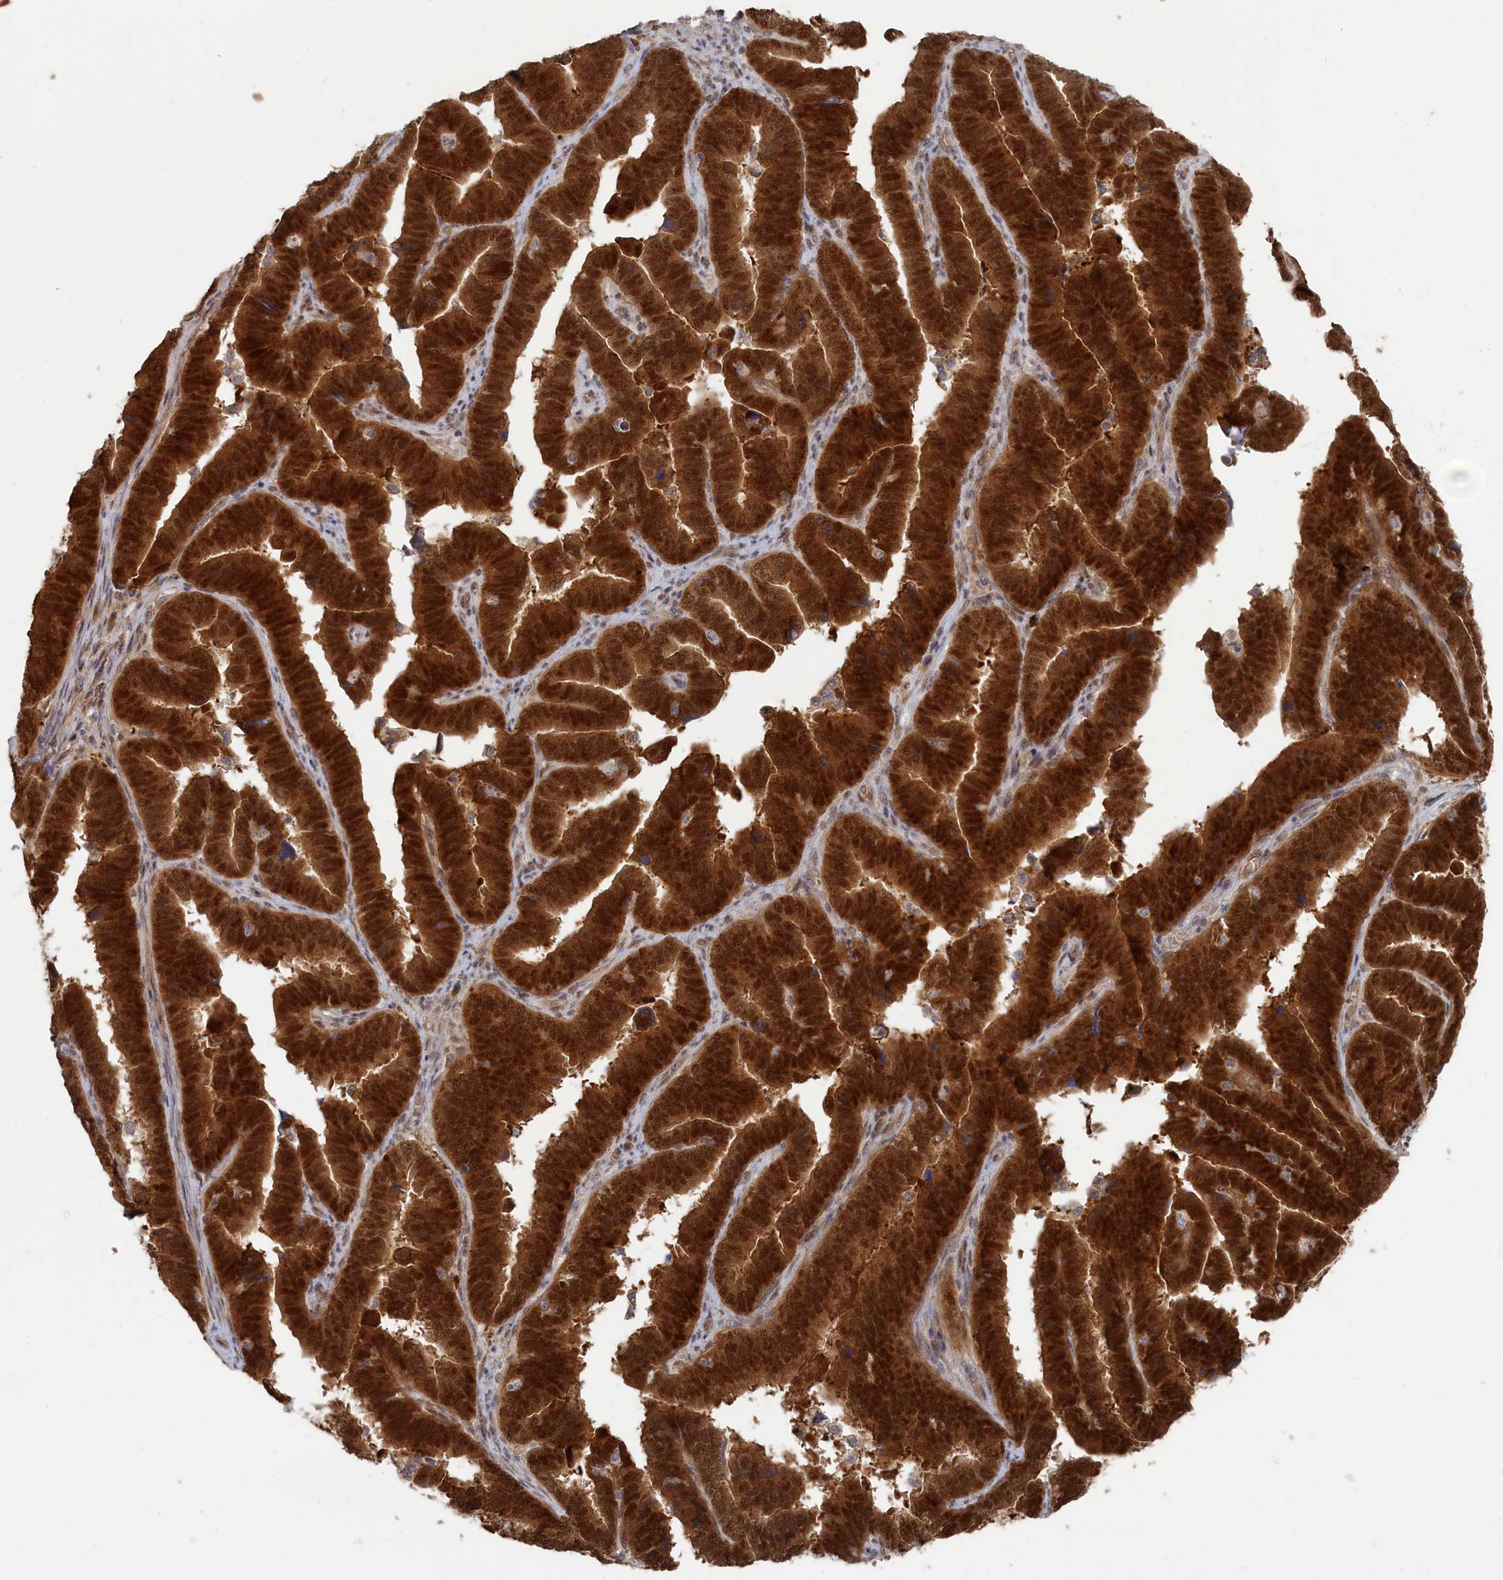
{"staining": {"intensity": "strong", "quantity": ">75%", "location": "cytoplasmic/membranous,nuclear"}, "tissue": "endometrial cancer", "cell_type": "Tumor cells", "image_type": "cancer", "snomed": [{"axis": "morphology", "description": "Adenocarcinoma, NOS"}, {"axis": "topography", "description": "Endometrium"}], "caption": "This is a histology image of IHC staining of adenocarcinoma (endometrial), which shows strong staining in the cytoplasmic/membranous and nuclear of tumor cells.", "gene": "IRGQ", "patient": {"sex": "female", "age": 75}}